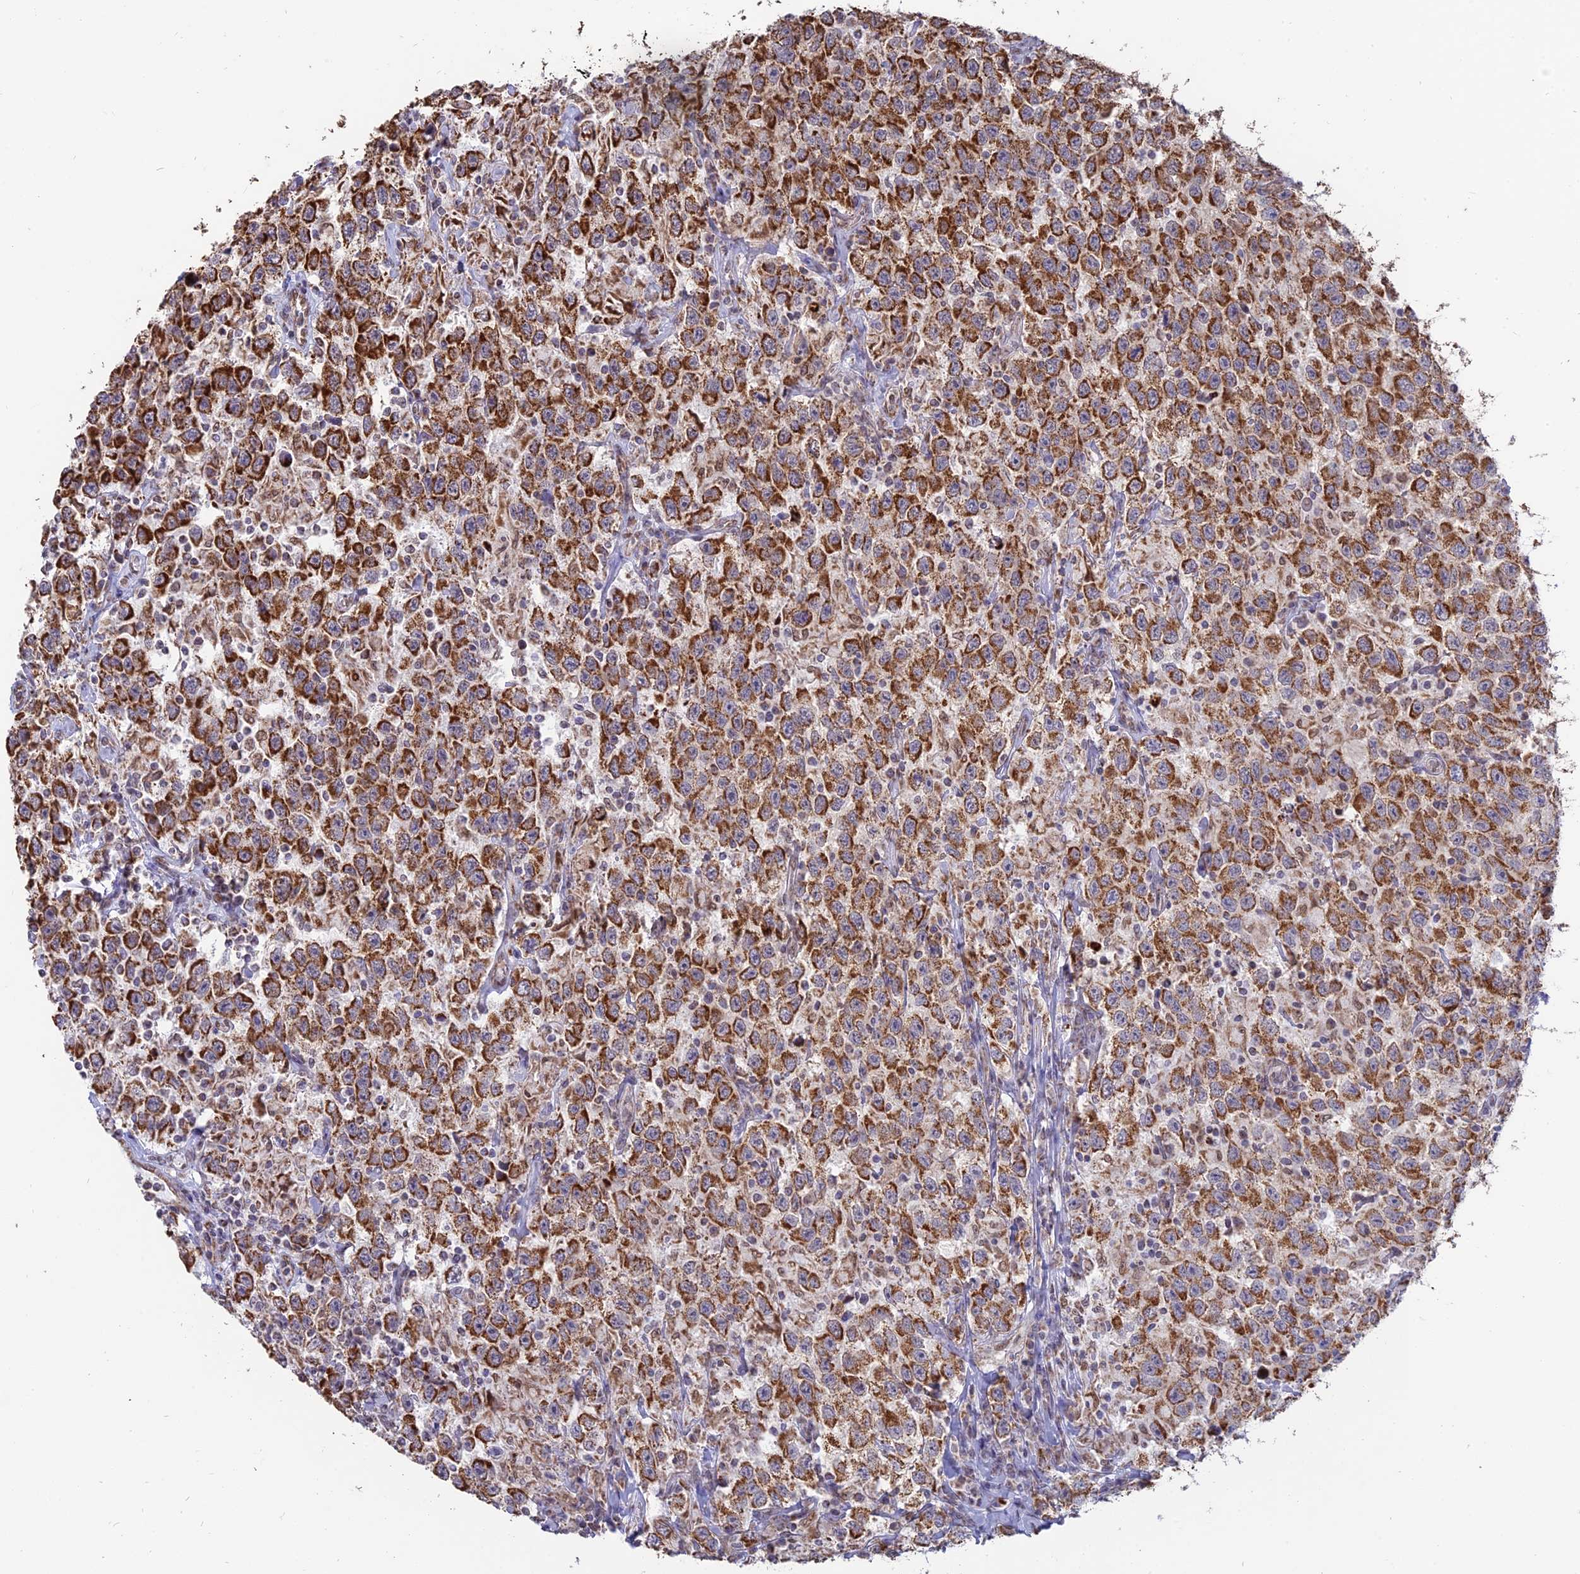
{"staining": {"intensity": "strong", "quantity": ">75%", "location": "cytoplasmic/membranous"}, "tissue": "testis cancer", "cell_type": "Tumor cells", "image_type": "cancer", "snomed": [{"axis": "morphology", "description": "Seminoma, NOS"}, {"axis": "topography", "description": "Testis"}], "caption": "There is high levels of strong cytoplasmic/membranous expression in tumor cells of testis seminoma, as demonstrated by immunohistochemical staining (brown color).", "gene": "ARHGAP40", "patient": {"sex": "male", "age": 41}}